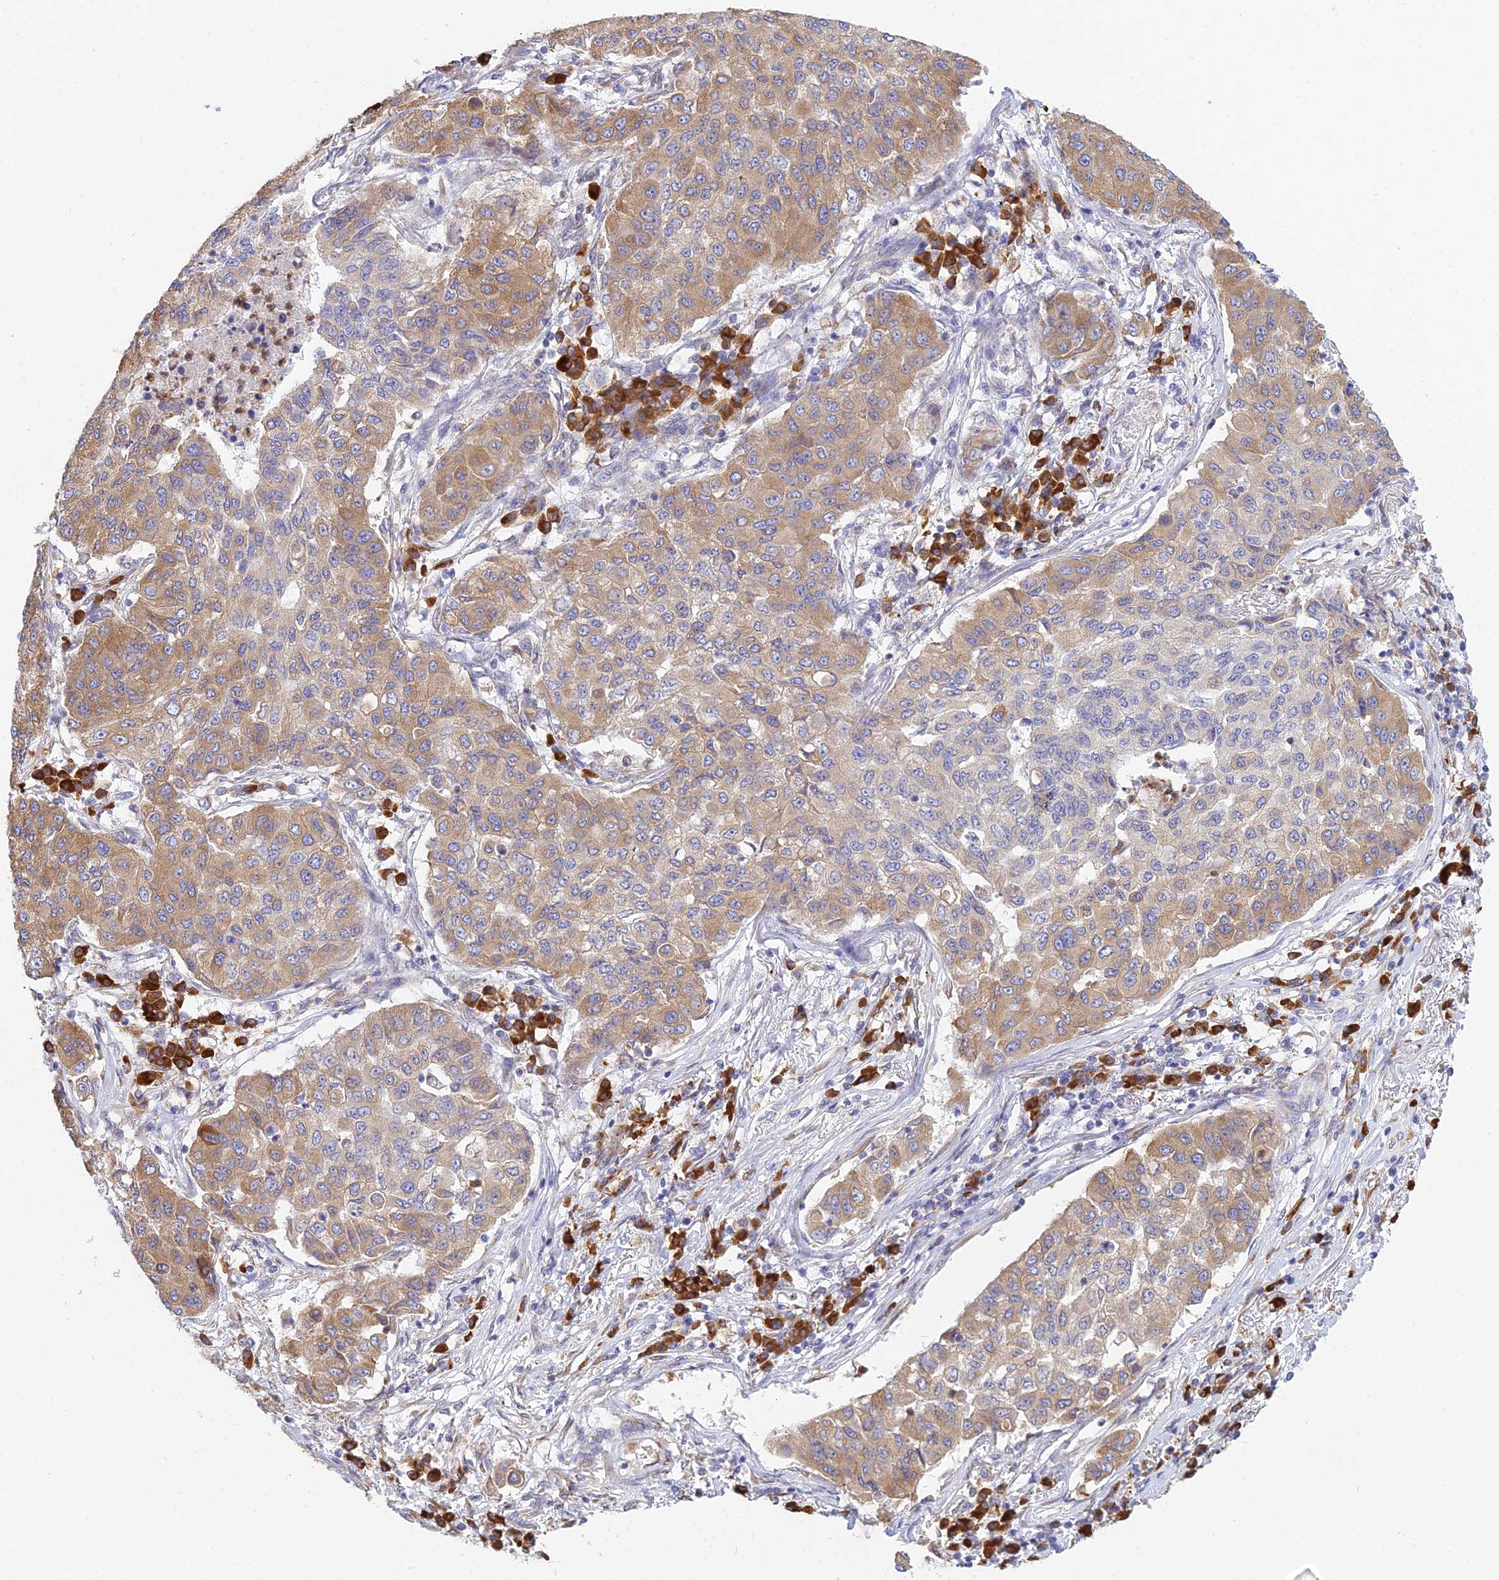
{"staining": {"intensity": "moderate", "quantity": ">75%", "location": "cytoplasmic/membranous"}, "tissue": "lung cancer", "cell_type": "Tumor cells", "image_type": "cancer", "snomed": [{"axis": "morphology", "description": "Squamous cell carcinoma, NOS"}, {"axis": "topography", "description": "Lung"}], "caption": "The image shows immunohistochemical staining of squamous cell carcinoma (lung). There is moderate cytoplasmic/membranous positivity is seen in about >75% of tumor cells.", "gene": "HM13", "patient": {"sex": "male", "age": 74}}